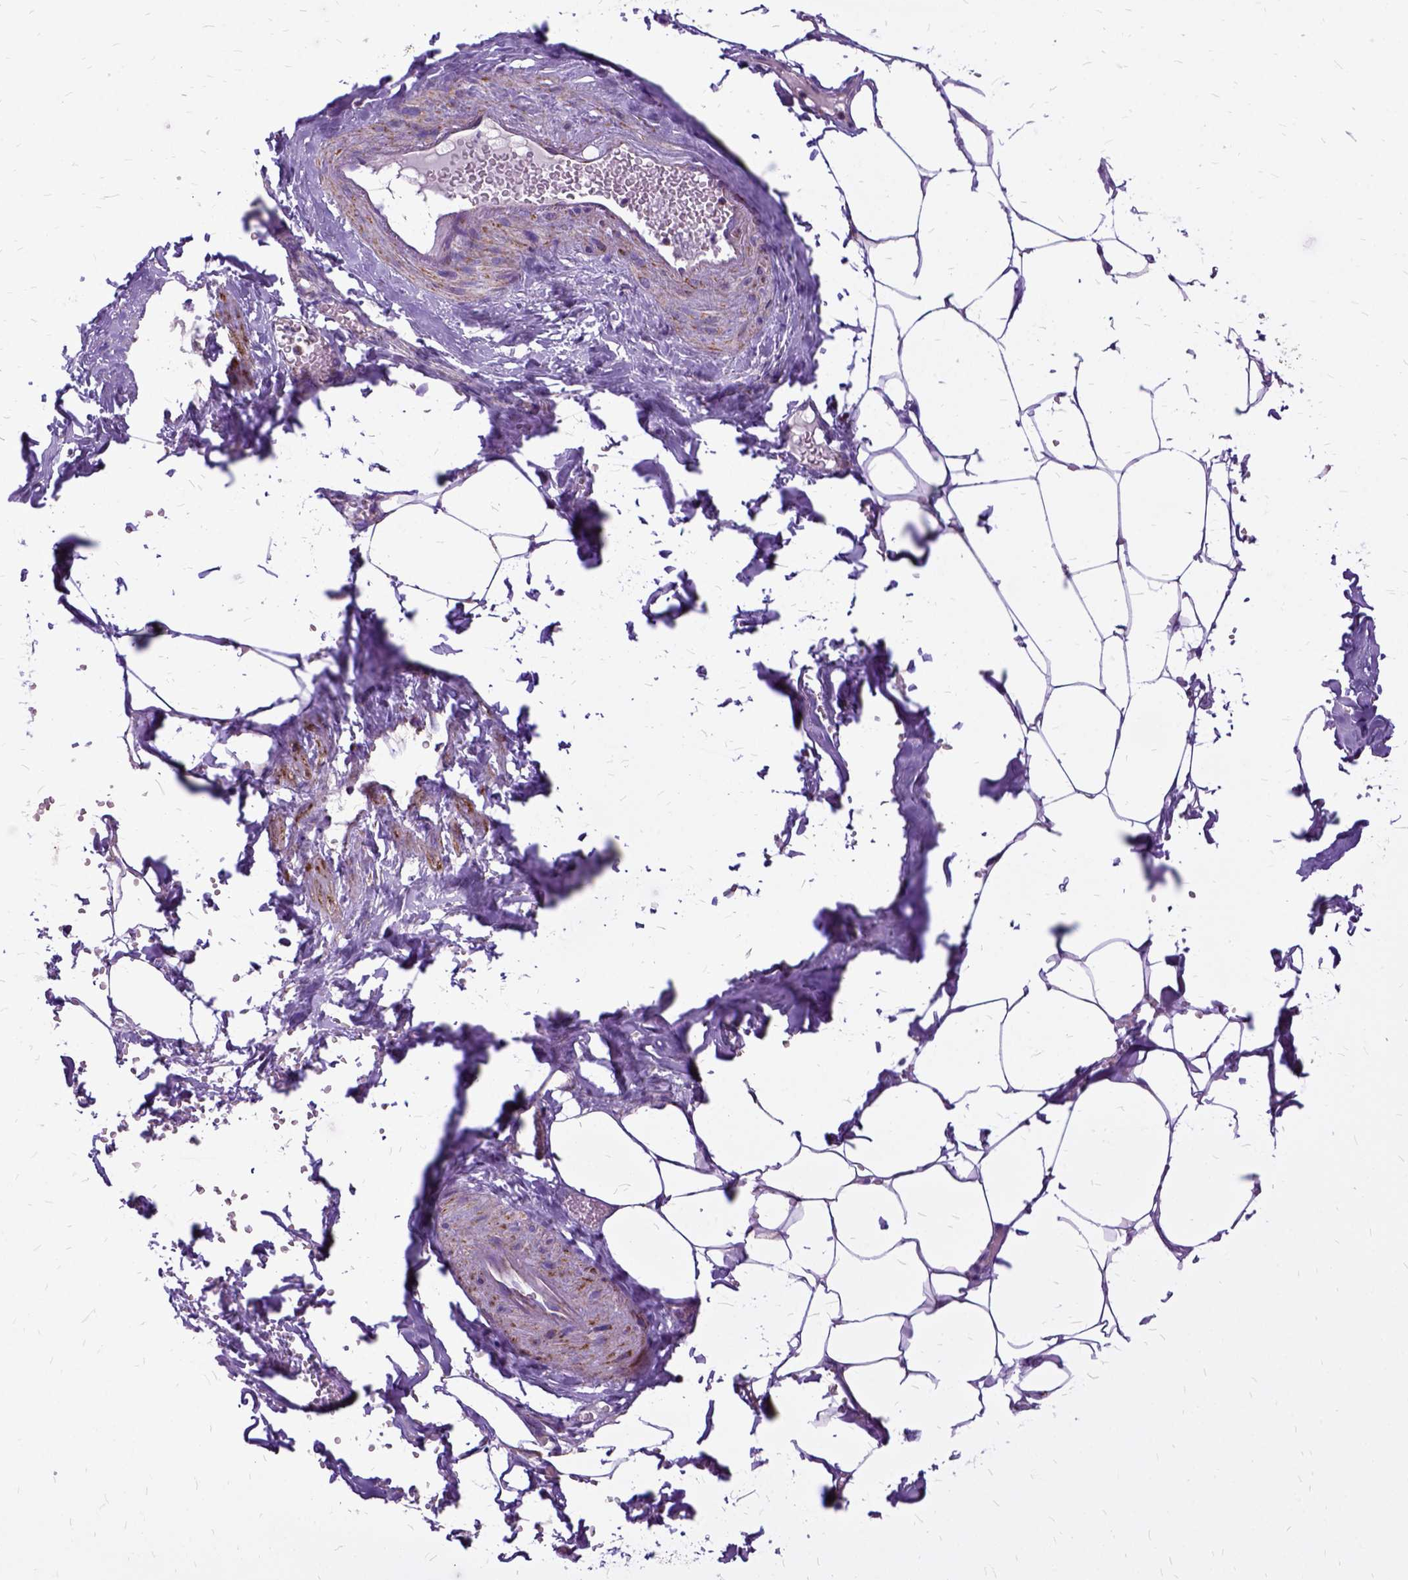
{"staining": {"intensity": "moderate", "quantity": ">75%", "location": "cytoplasmic/membranous"}, "tissue": "adipose tissue", "cell_type": "Adipocytes", "image_type": "normal", "snomed": [{"axis": "morphology", "description": "Normal tissue, NOS"}, {"axis": "topography", "description": "Prostate"}, {"axis": "topography", "description": "Peripheral nerve tissue"}], "caption": "Immunohistochemistry (IHC) of benign adipose tissue demonstrates medium levels of moderate cytoplasmic/membranous expression in about >75% of adipocytes.", "gene": "OXCT1", "patient": {"sex": "male", "age": 55}}